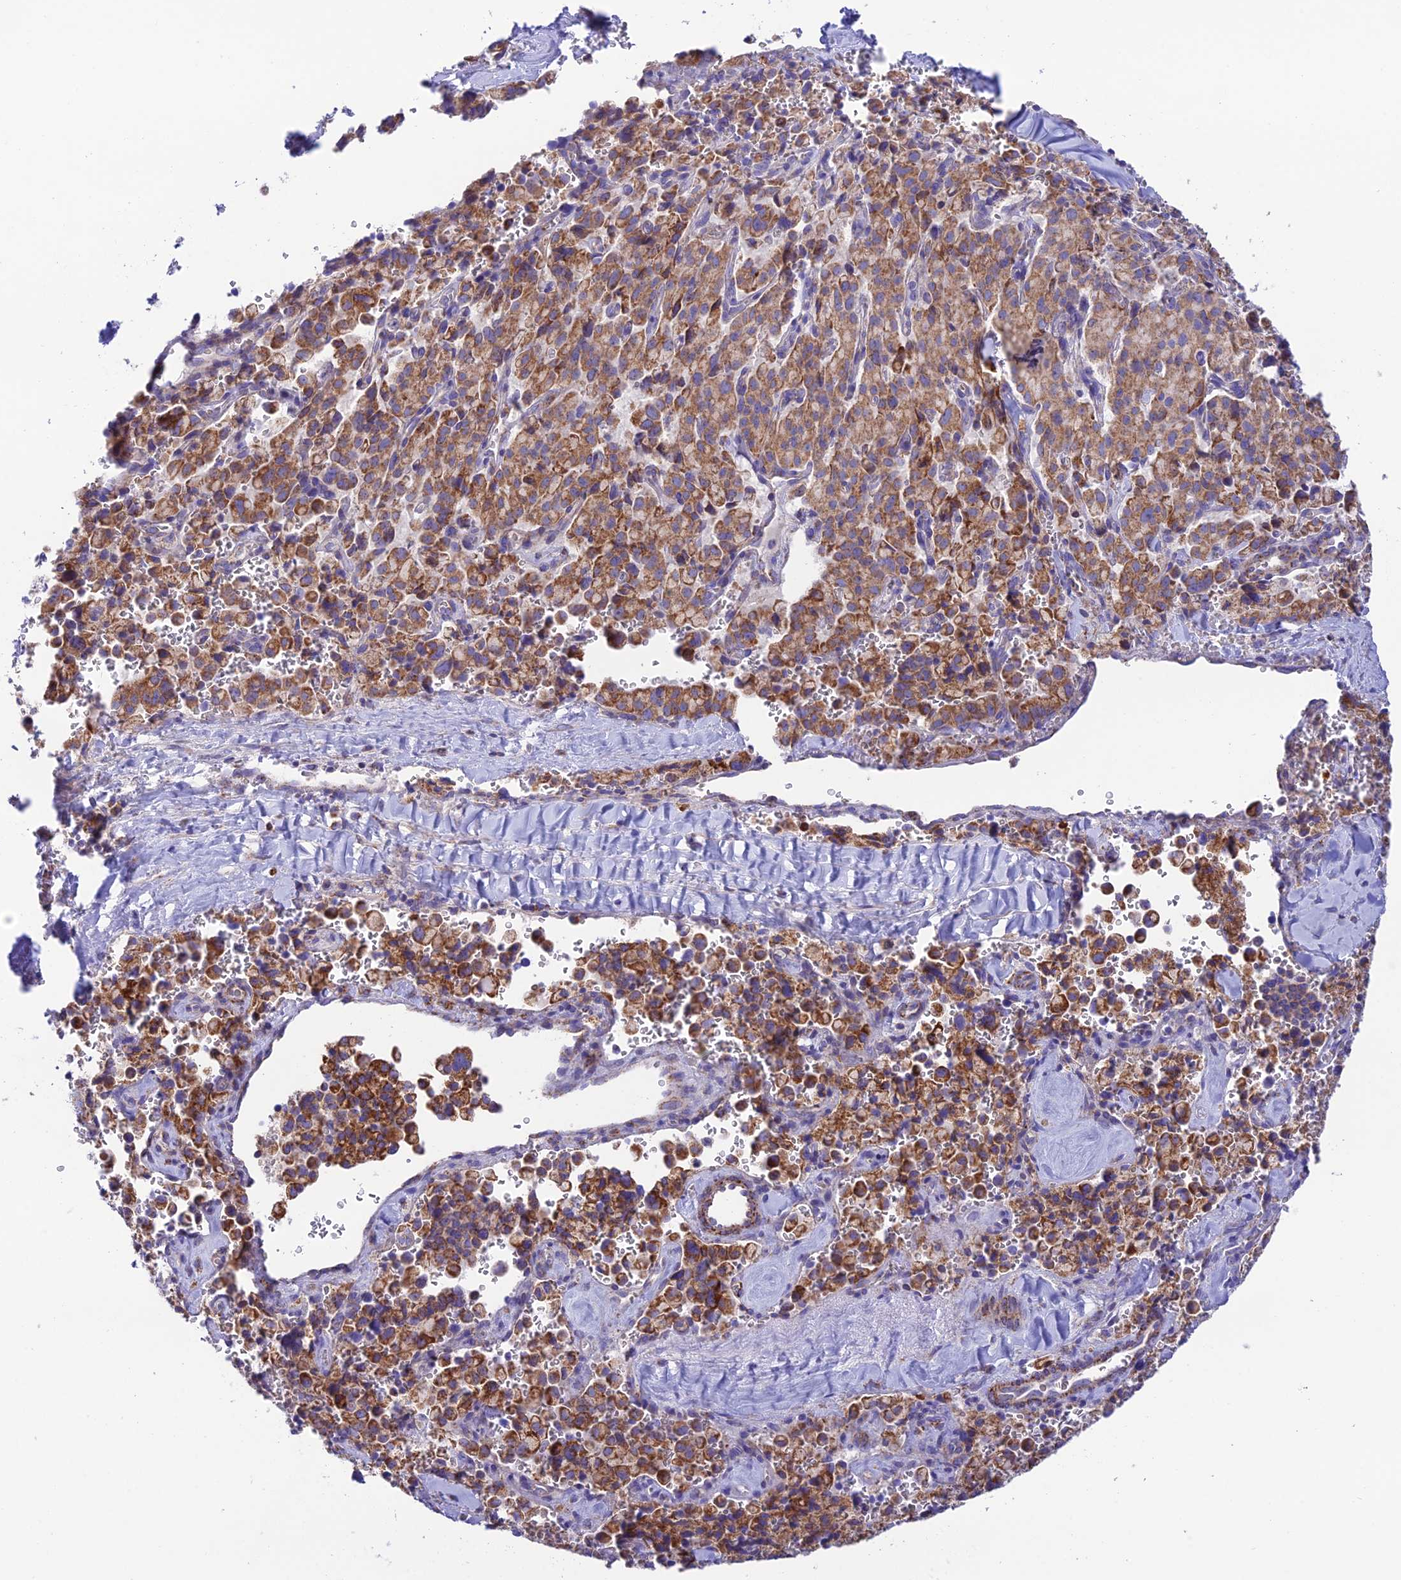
{"staining": {"intensity": "moderate", "quantity": ">75%", "location": "cytoplasmic/membranous"}, "tissue": "pancreatic cancer", "cell_type": "Tumor cells", "image_type": "cancer", "snomed": [{"axis": "morphology", "description": "Adenocarcinoma, NOS"}, {"axis": "topography", "description": "Pancreas"}], "caption": "Immunohistochemical staining of human pancreatic cancer (adenocarcinoma) demonstrates medium levels of moderate cytoplasmic/membranous positivity in approximately >75% of tumor cells.", "gene": "HSDL2", "patient": {"sex": "male", "age": 65}}